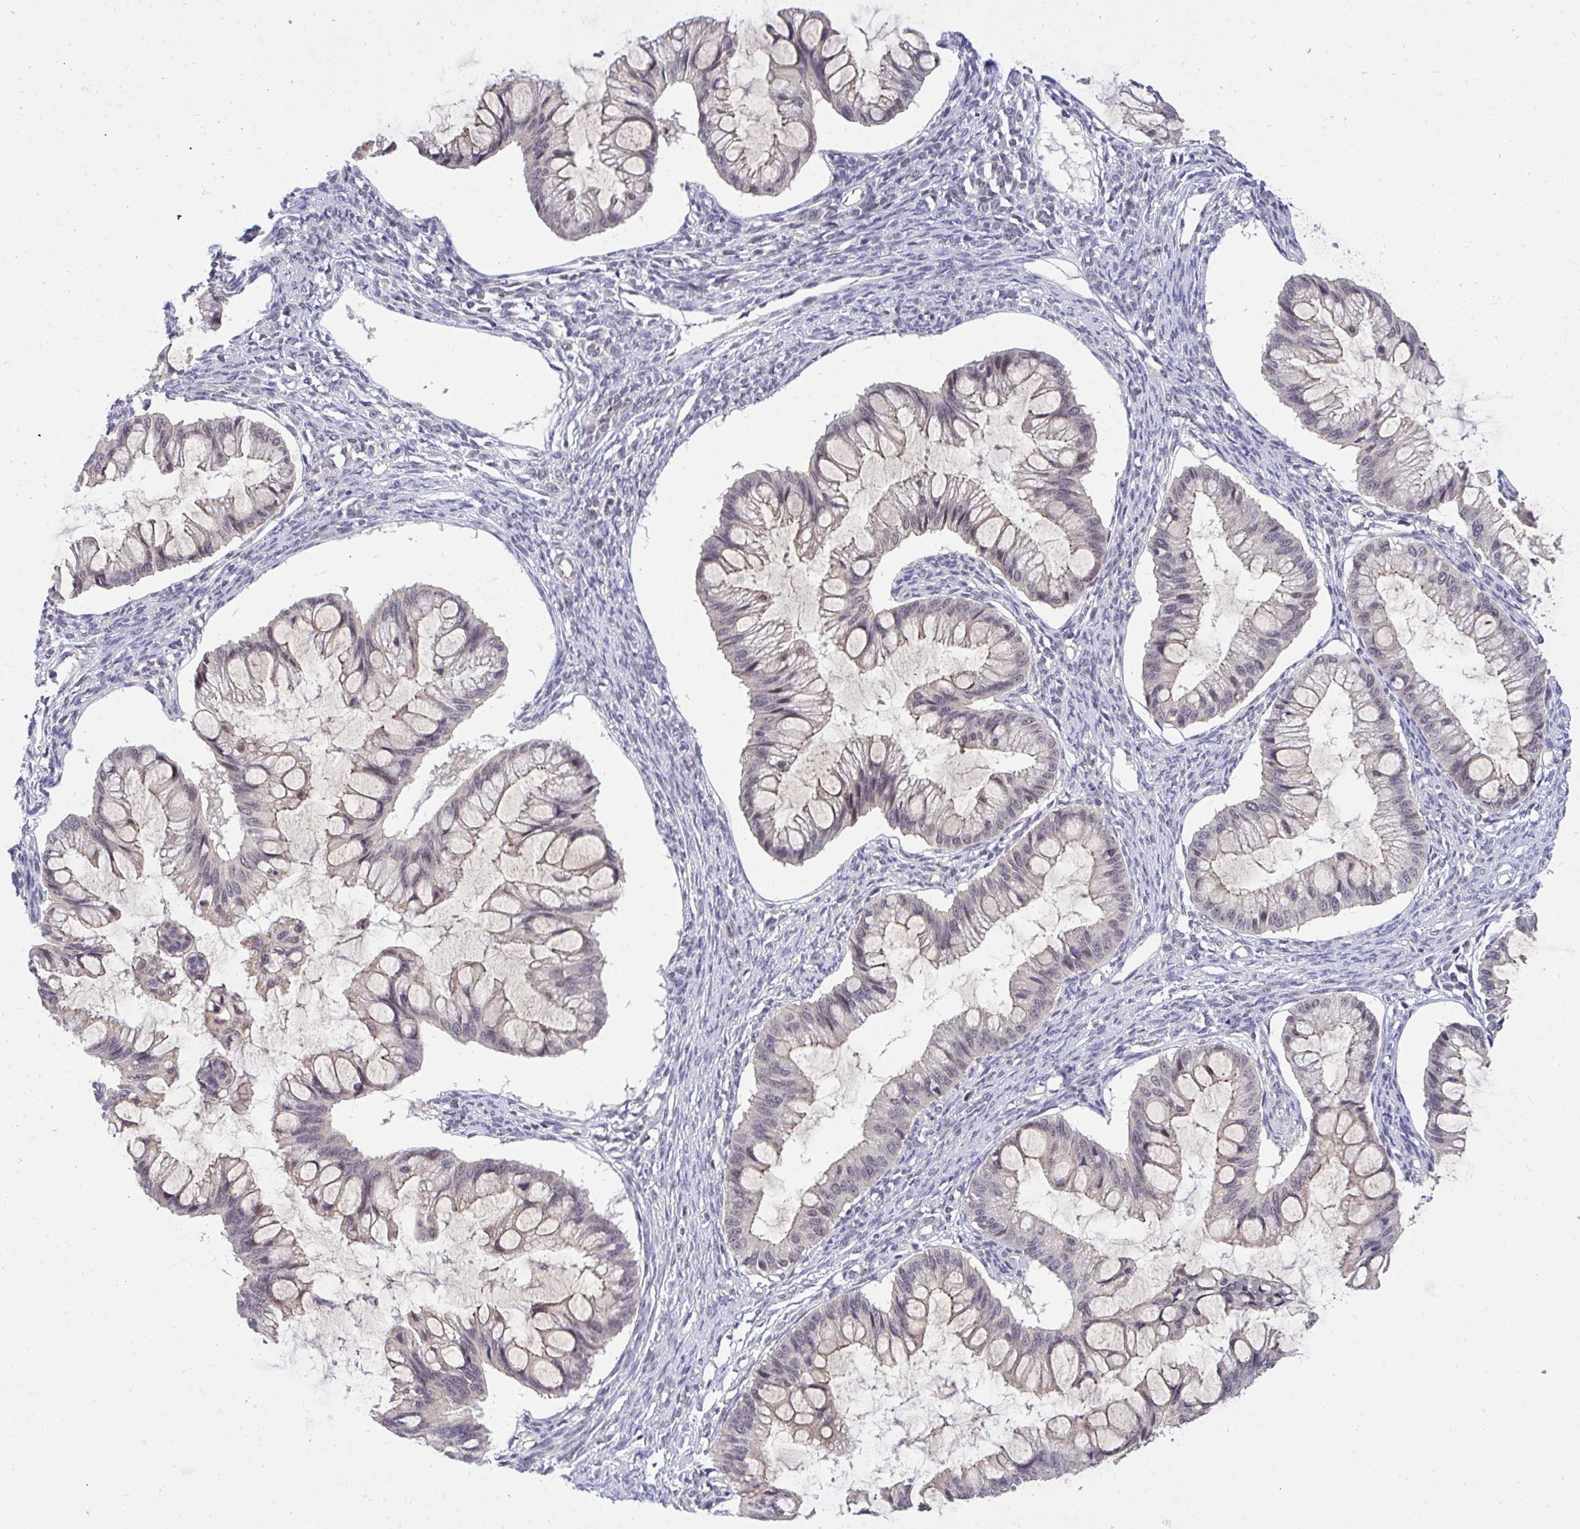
{"staining": {"intensity": "negative", "quantity": "none", "location": "none"}, "tissue": "ovarian cancer", "cell_type": "Tumor cells", "image_type": "cancer", "snomed": [{"axis": "morphology", "description": "Cystadenocarcinoma, mucinous, NOS"}, {"axis": "topography", "description": "Ovary"}], "caption": "Tumor cells are negative for brown protein staining in ovarian cancer.", "gene": "PPP1CA", "patient": {"sex": "female", "age": 73}}